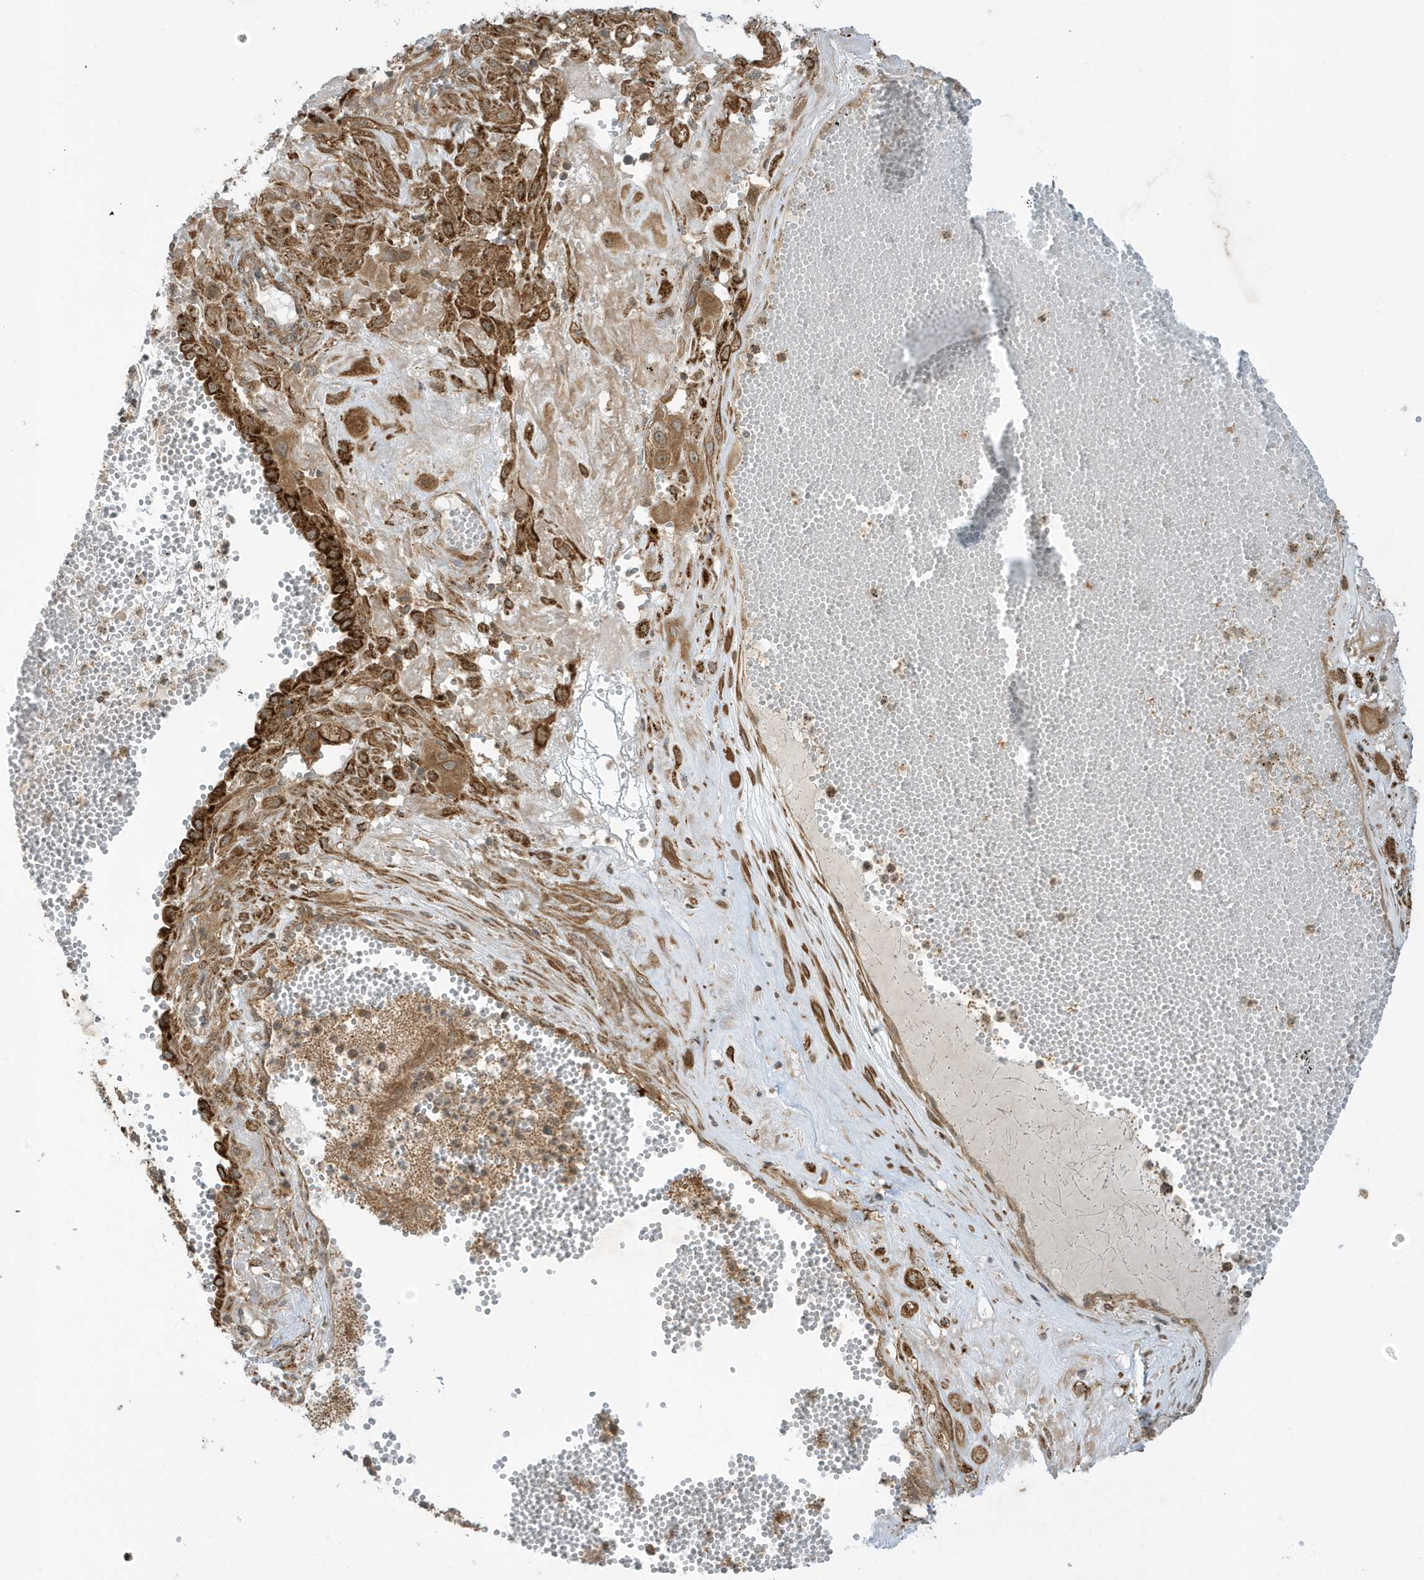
{"staining": {"intensity": "moderate", "quantity": ">75%", "location": "cytoplasmic/membranous"}, "tissue": "cervical cancer", "cell_type": "Tumor cells", "image_type": "cancer", "snomed": [{"axis": "morphology", "description": "Squamous cell carcinoma, NOS"}, {"axis": "topography", "description": "Cervix"}], "caption": "Brown immunohistochemical staining in squamous cell carcinoma (cervical) shows moderate cytoplasmic/membranous expression in about >75% of tumor cells.", "gene": "DHX36", "patient": {"sex": "female", "age": 34}}